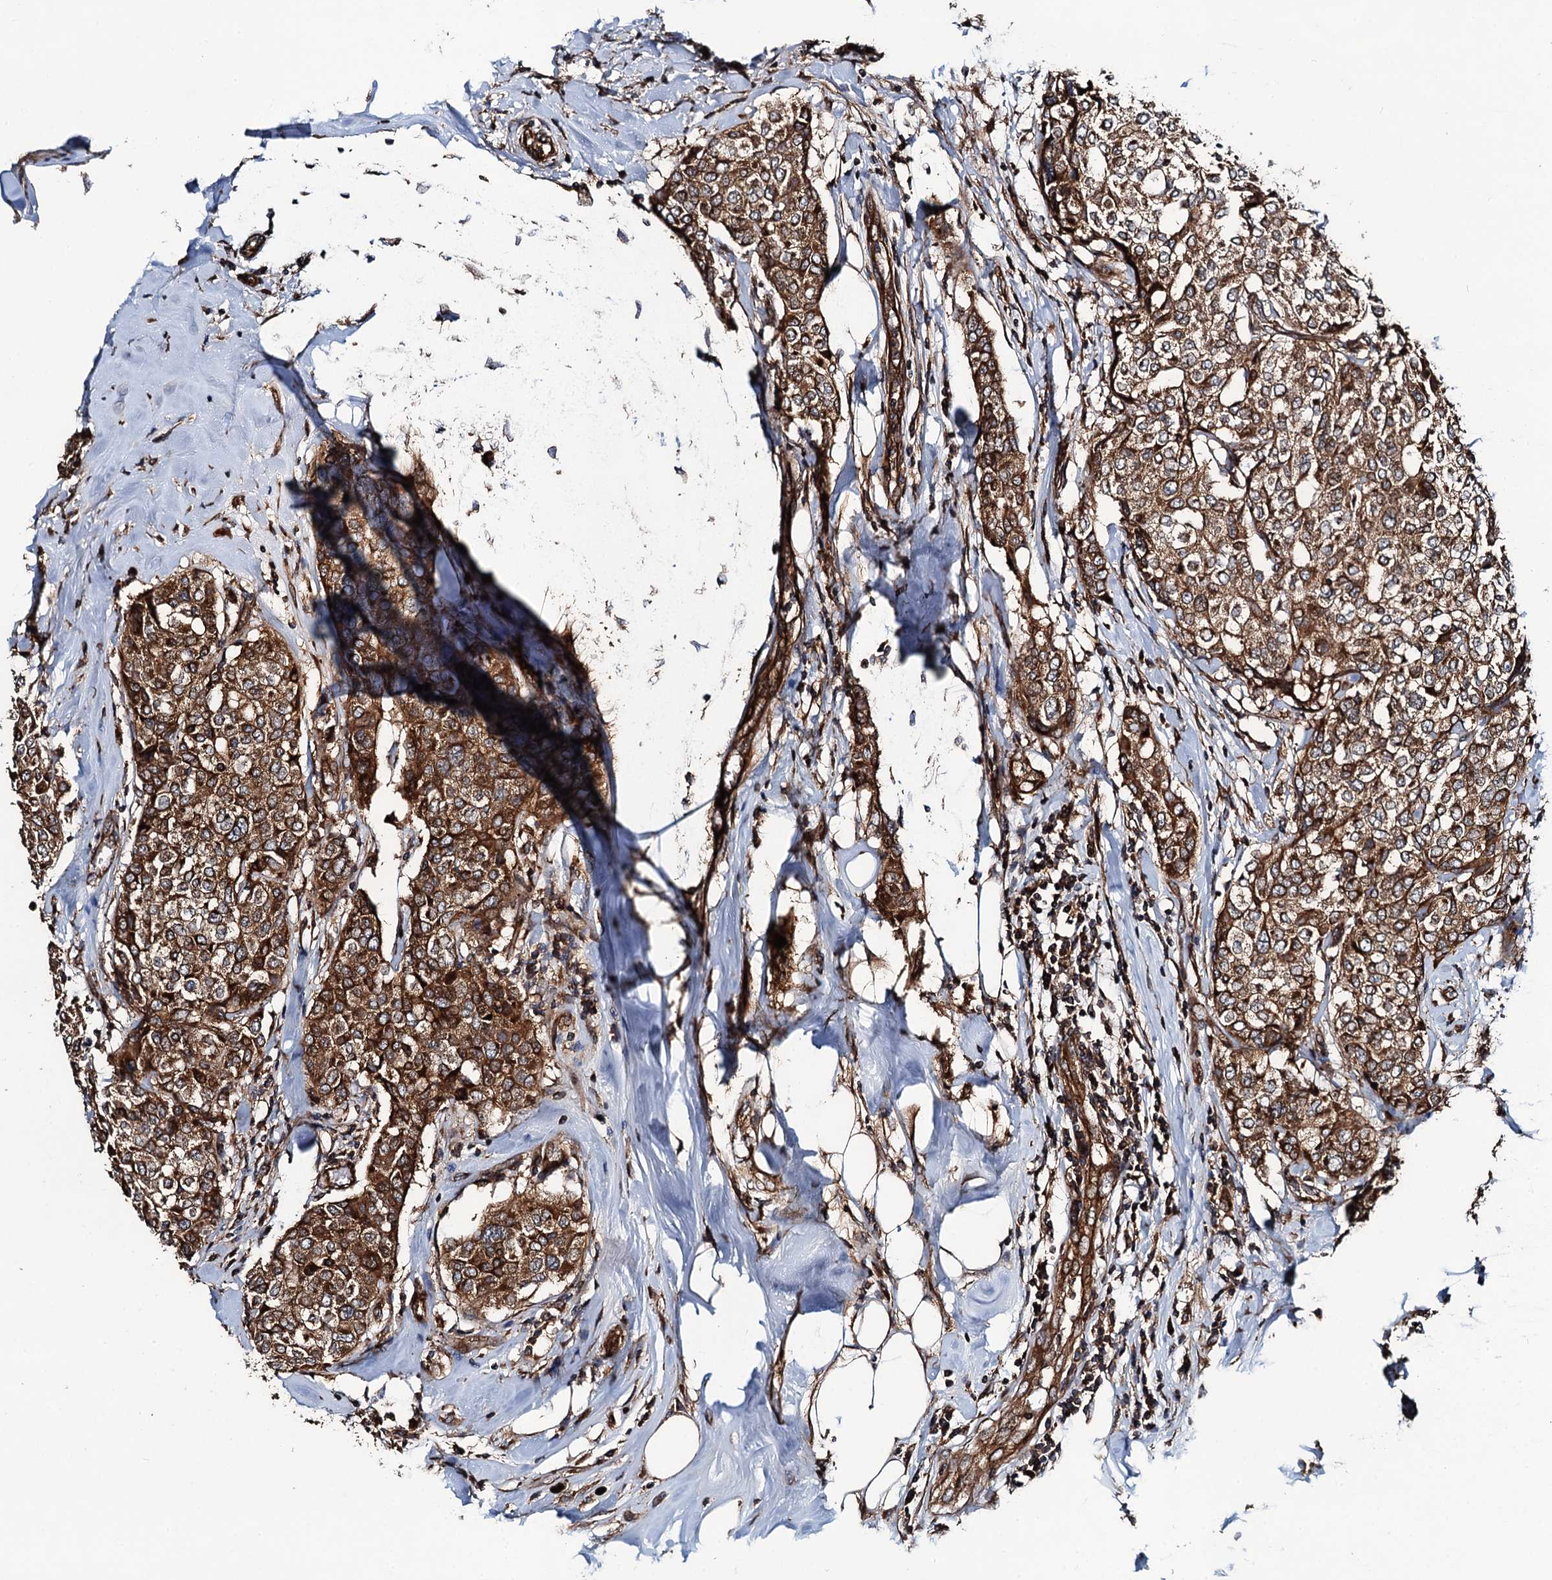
{"staining": {"intensity": "strong", "quantity": ">75%", "location": "cytoplasmic/membranous"}, "tissue": "breast cancer", "cell_type": "Tumor cells", "image_type": "cancer", "snomed": [{"axis": "morphology", "description": "Lobular carcinoma"}, {"axis": "topography", "description": "Breast"}], "caption": "This is a histology image of immunohistochemistry staining of breast cancer (lobular carcinoma), which shows strong staining in the cytoplasmic/membranous of tumor cells.", "gene": "NEK1", "patient": {"sex": "female", "age": 51}}